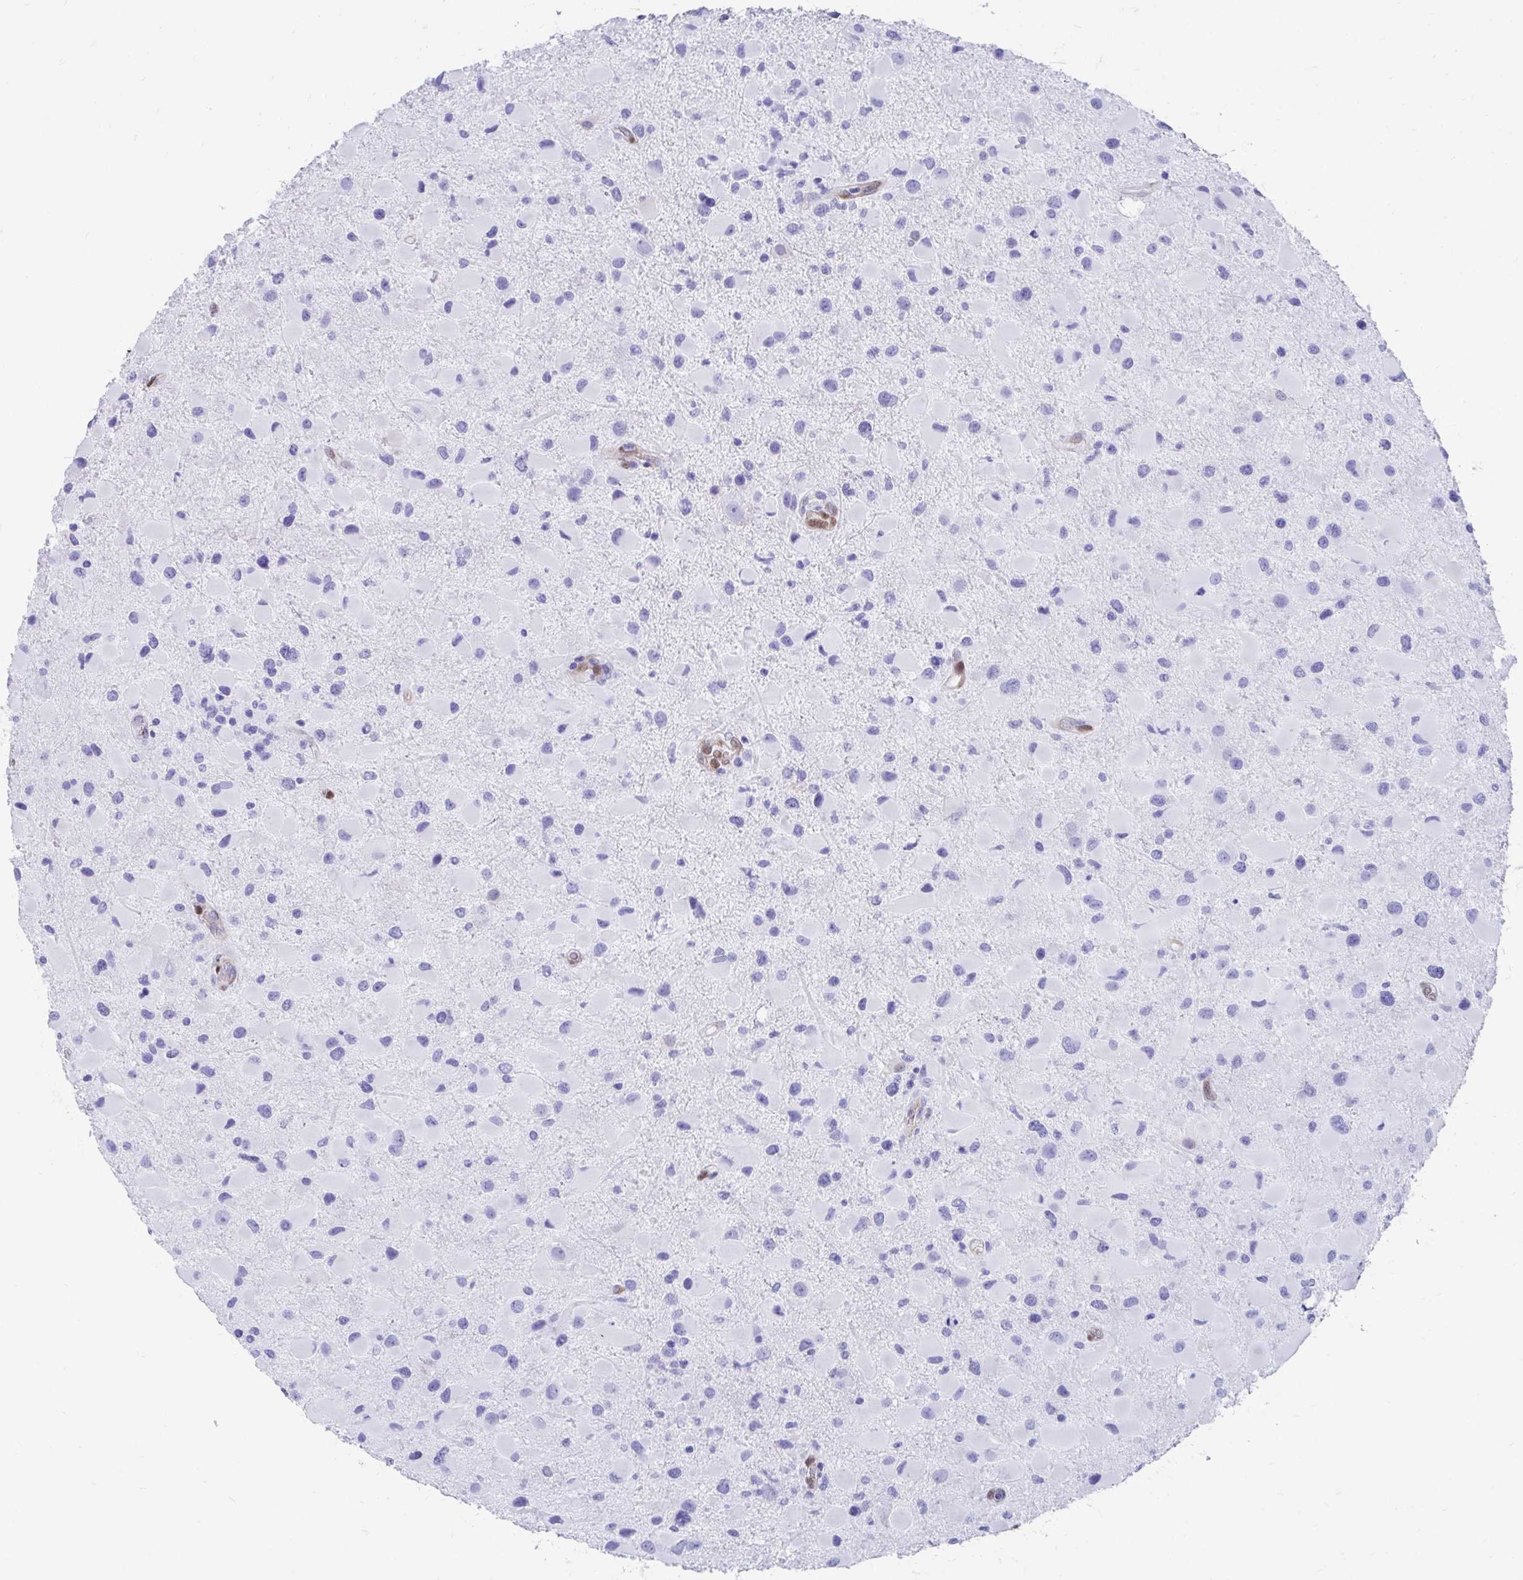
{"staining": {"intensity": "negative", "quantity": "none", "location": "none"}, "tissue": "glioma", "cell_type": "Tumor cells", "image_type": "cancer", "snomed": [{"axis": "morphology", "description": "Glioma, malignant, Low grade"}, {"axis": "topography", "description": "Brain"}], "caption": "Immunohistochemistry image of neoplastic tissue: human low-grade glioma (malignant) stained with DAB demonstrates no significant protein expression in tumor cells.", "gene": "RBPMS", "patient": {"sex": "female", "age": 32}}